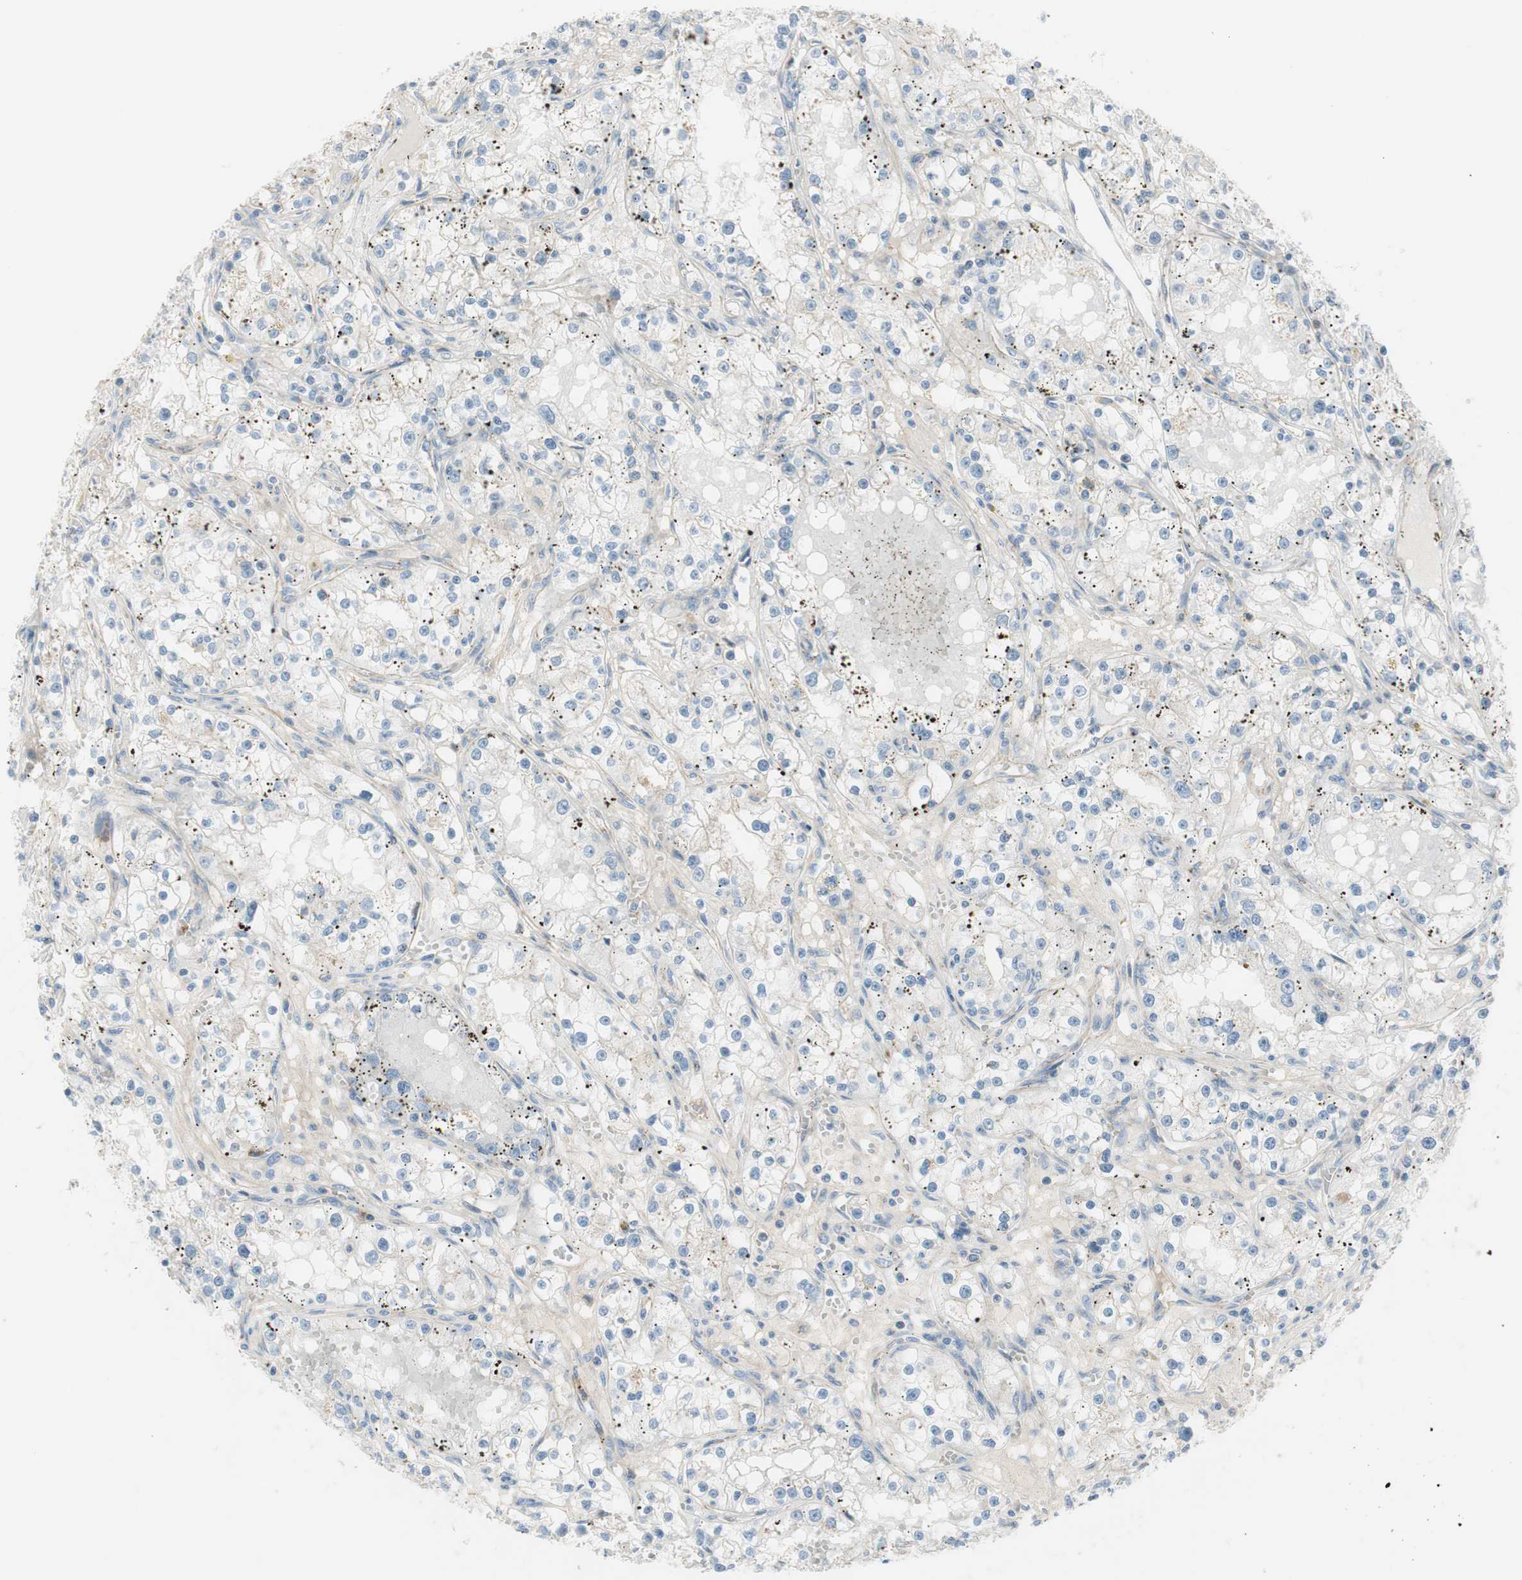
{"staining": {"intensity": "negative", "quantity": "none", "location": "none"}, "tissue": "renal cancer", "cell_type": "Tumor cells", "image_type": "cancer", "snomed": [{"axis": "morphology", "description": "Adenocarcinoma, NOS"}, {"axis": "topography", "description": "Kidney"}], "caption": "DAB immunohistochemical staining of renal adenocarcinoma exhibits no significant positivity in tumor cells. (Stains: DAB (3,3'-diaminobenzidine) immunohistochemistry with hematoxylin counter stain, Microscopy: brightfield microscopy at high magnification).", "gene": "TJP1", "patient": {"sex": "male", "age": 56}}